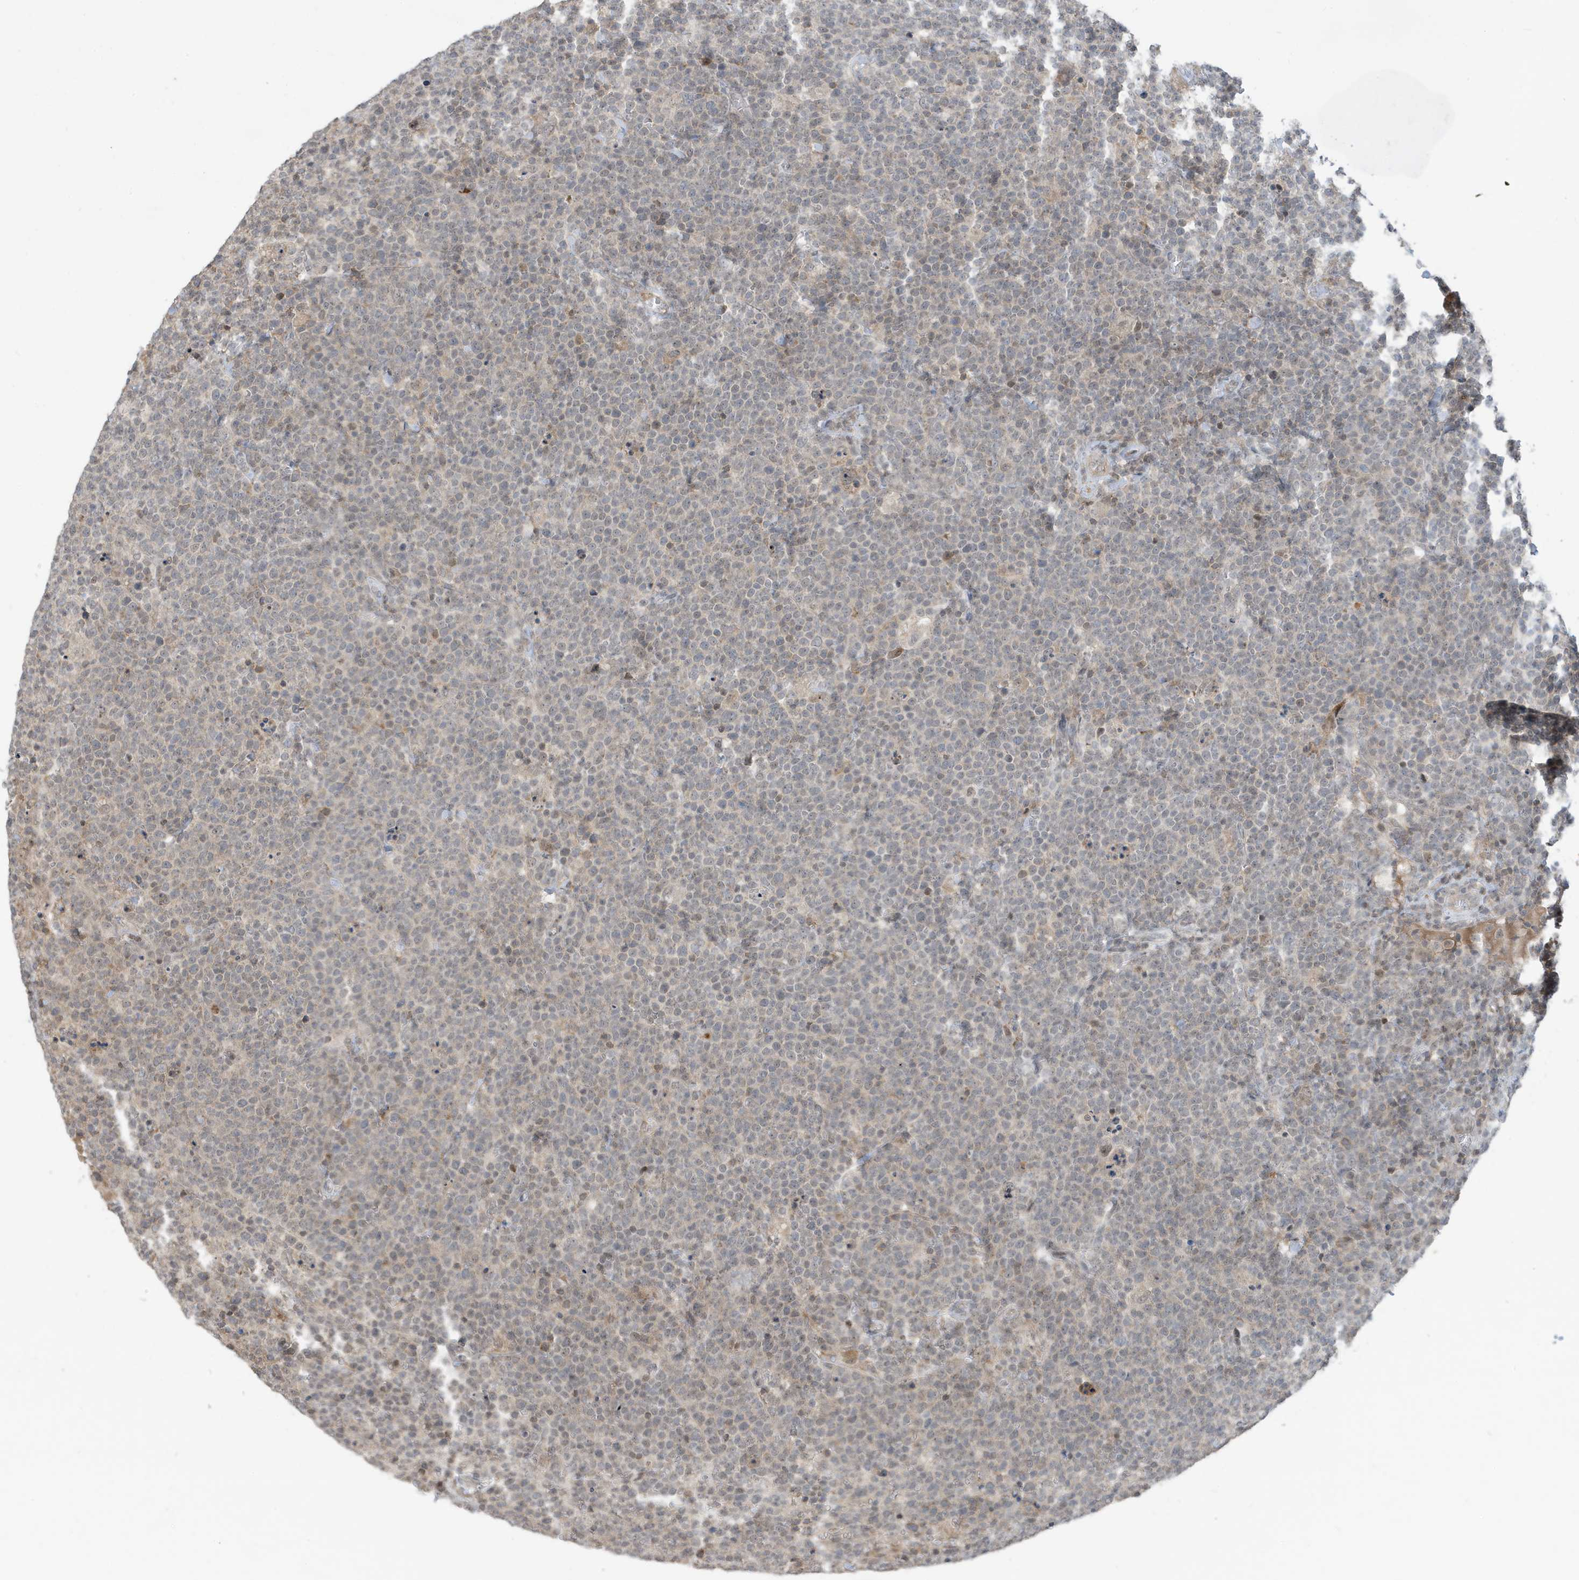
{"staining": {"intensity": "weak", "quantity": "<25%", "location": "cytoplasmic/membranous"}, "tissue": "lymphoma", "cell_type": "Tumor cells", "image_type": "cancer", "snomed": [{"axis": "morphology", "description": "Malignant lymphoma, non-Hodgkin's type, High grade"}, {"axis": "topography", "description": "Lymph node"}], "caption": "There is no significant expression in tumor cells of lymphoma.", "gene": "PRRT3", "patient": {"sex": "male", "age": 61}}